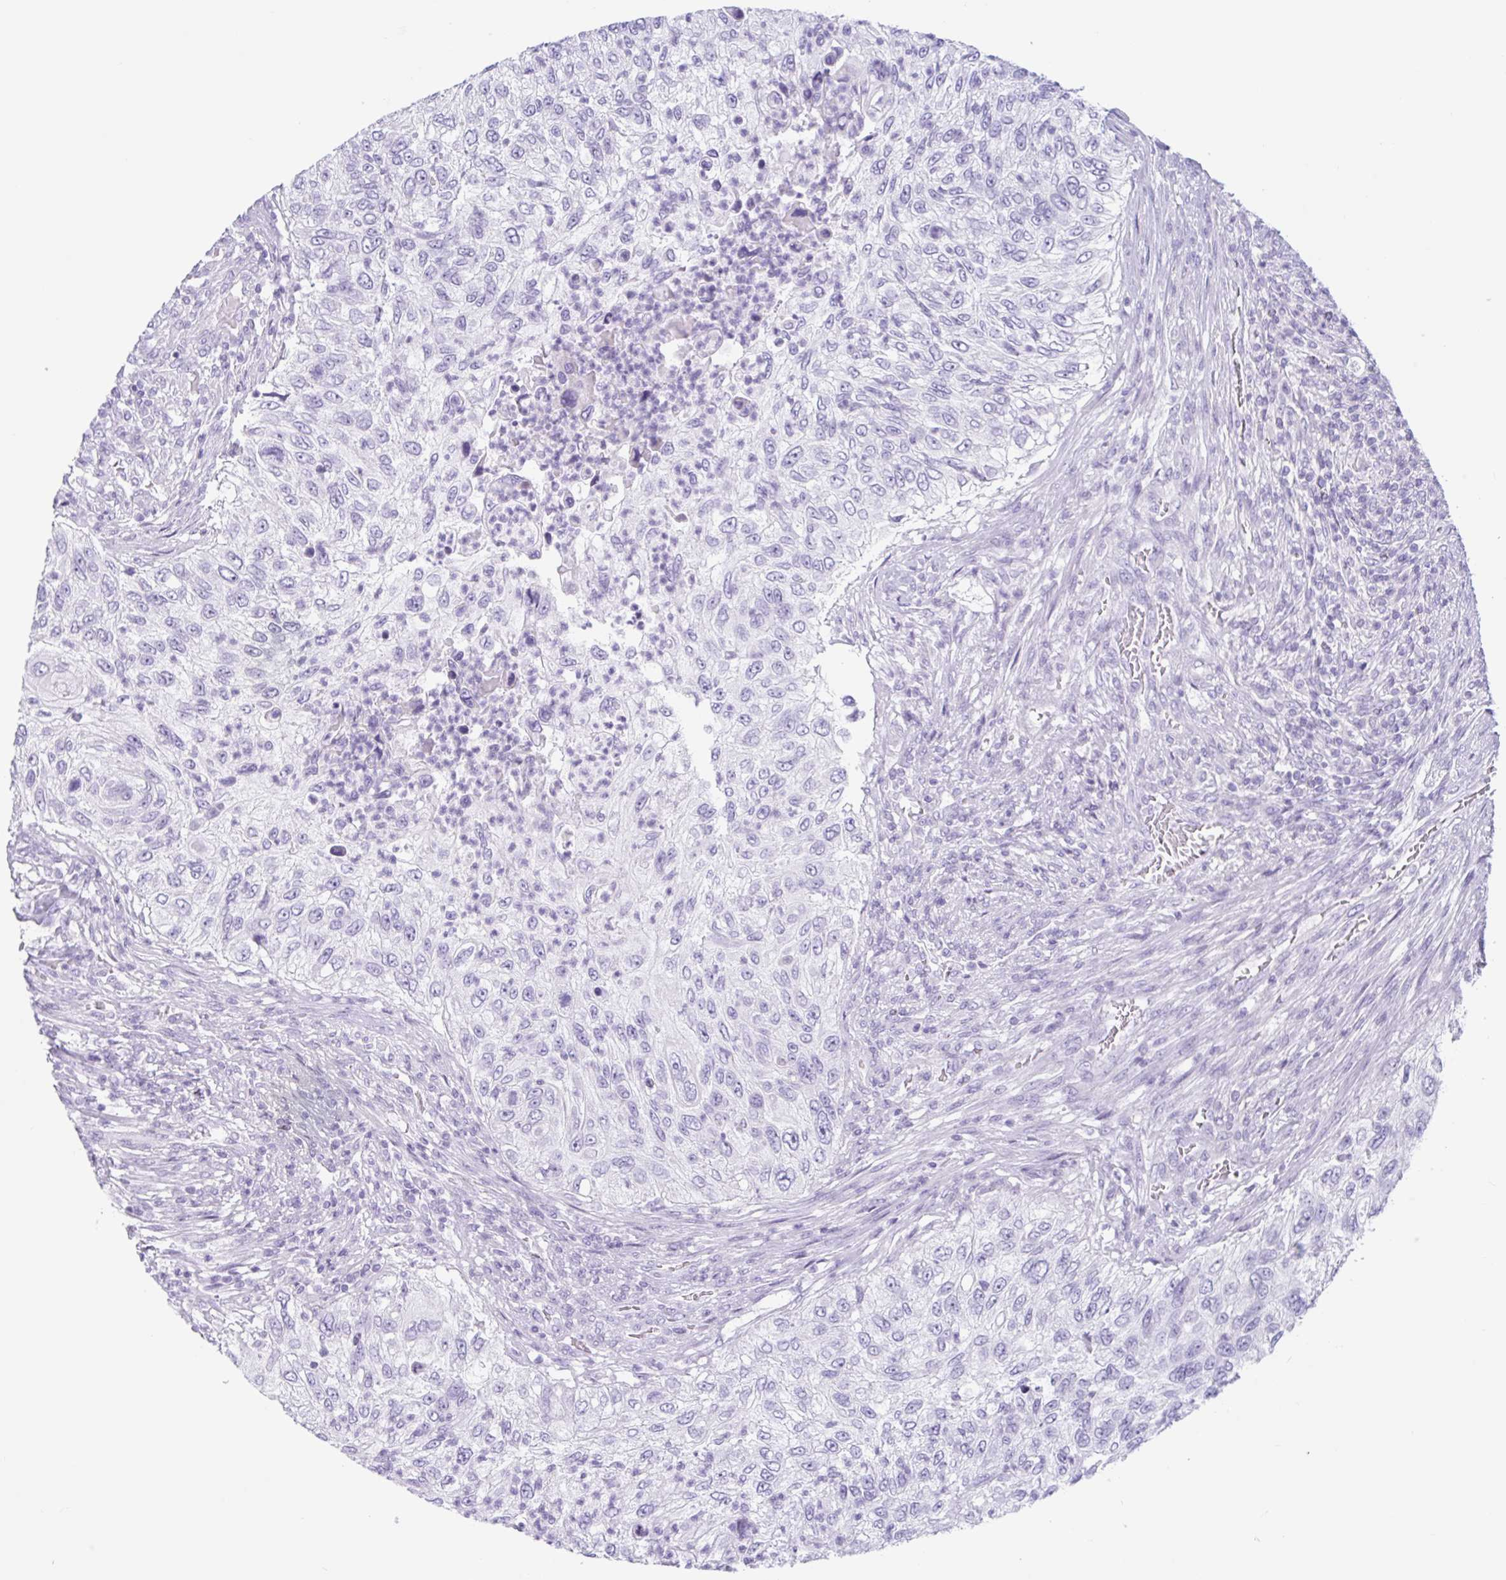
{"staining": {"intensity": "negative", "quantity": "none", "location": "none"}, "tissue": "urothelial cancer", "cell_type": "Tumor cells", "image_type": "cancer", "snomed": [{"axis": "morphology", "description": "Urothelial carcinoma, High grade"}, {"axis": "topography", "description": "Urinary bladder"}], "caption": "The IHC photomicrograph has no significant expression in tumor cells of urothelial cancer tissue.", "gene": "CTSE", "patient": {"sex": "female", "age": 60}}